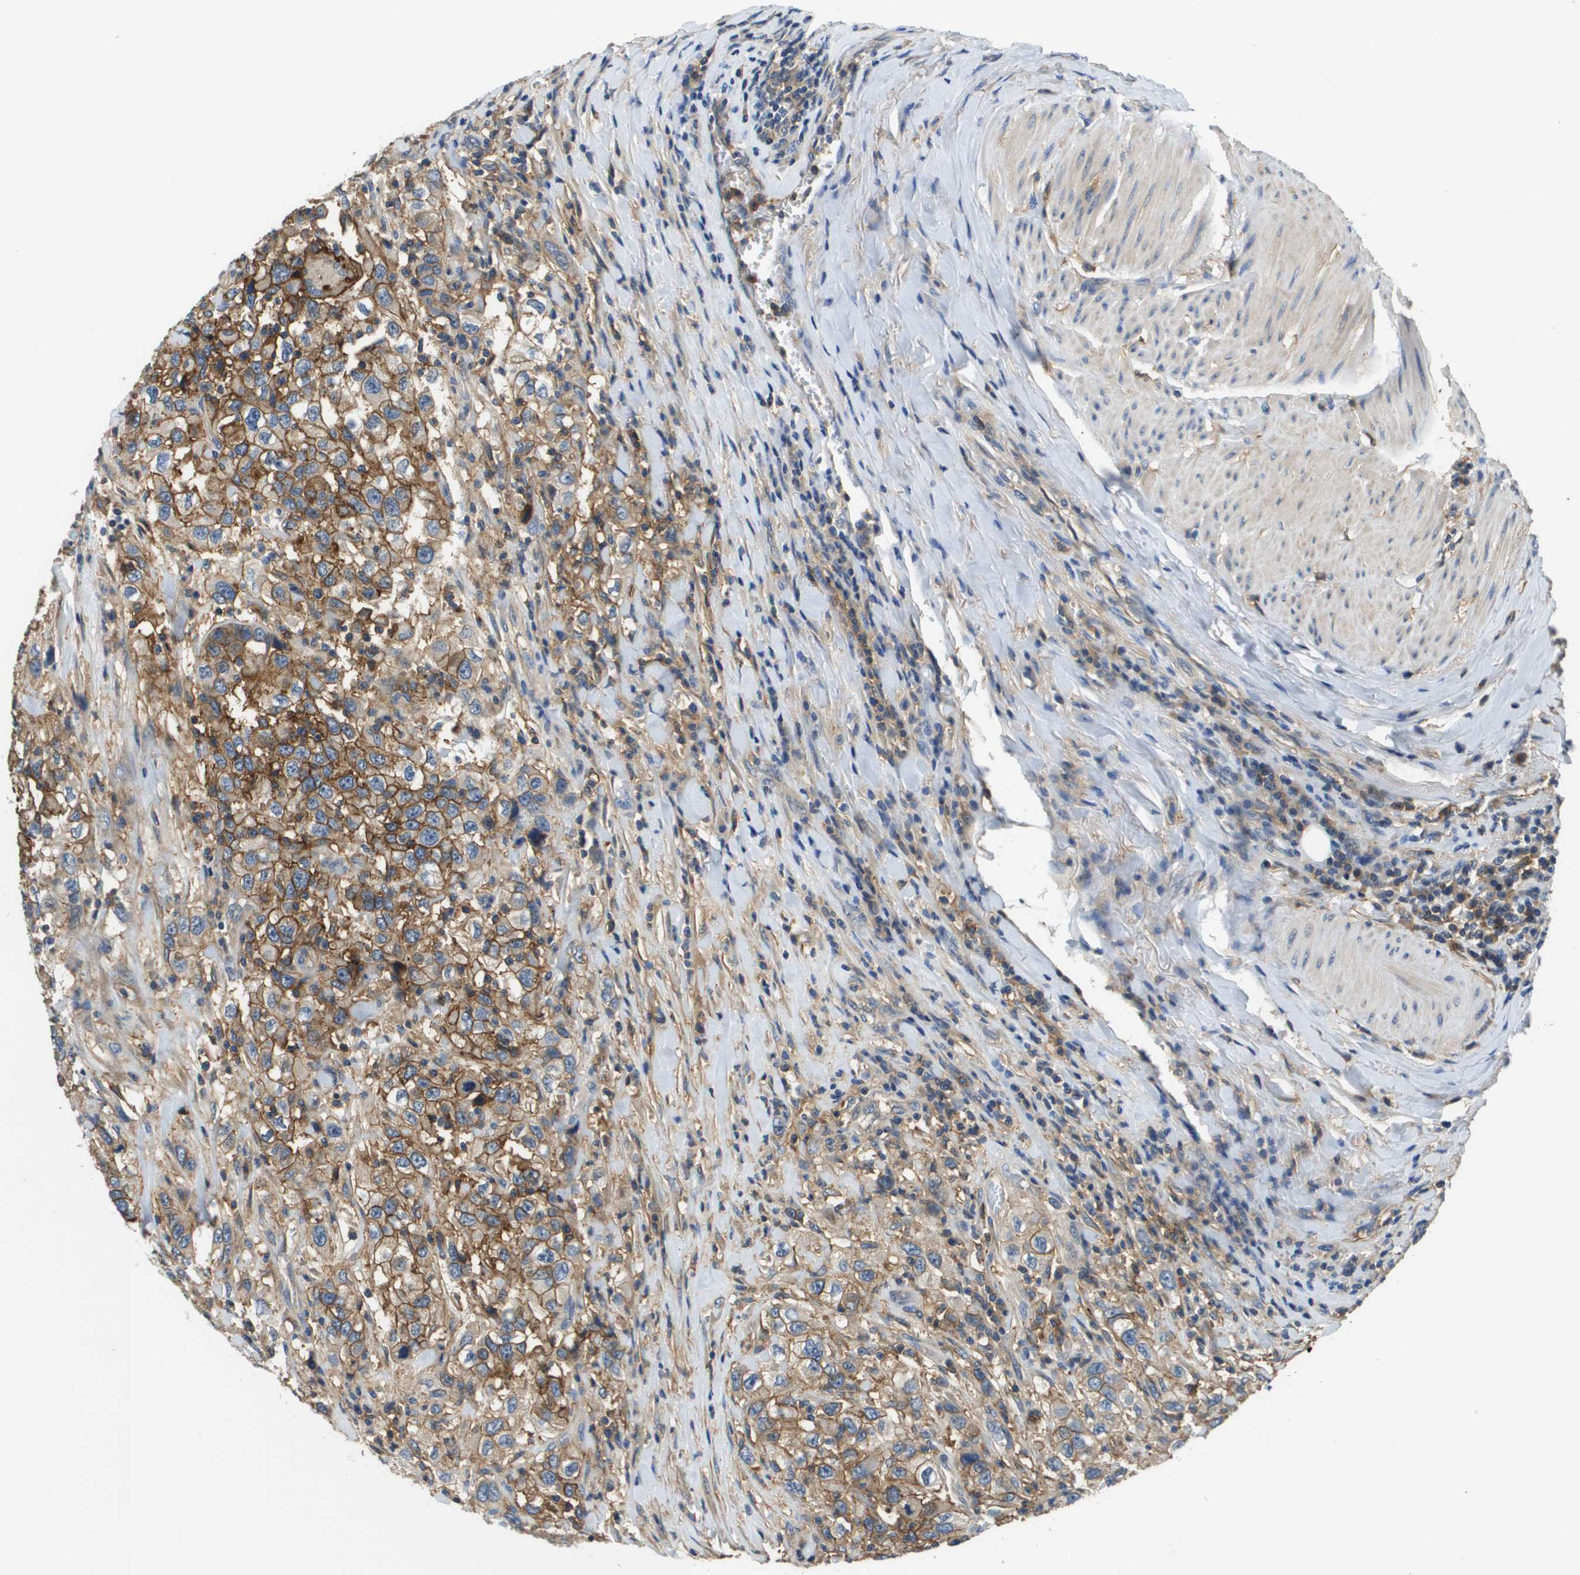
{"staining": {"intensity": "moderate", "quantity": ">75%", "location": "cytoplasmic/membranous"}, "tissue": "urothelial cancer", "cell_type": "Tumor cells", "image_type": "cancer", "snomed": [{"axis": "morphology", "description": "Urothelial carcinoma, High grade"}, {"axis": "topography", "description": "Urinary bladder"}], "caption": "Protein staining reveals moderate cytoplasmic/membranous expression in approximately >75% of tumor cells in urothelial cancer.", "gene": "SLC16A3", "patient": {"sex": "female", "age": 80}}